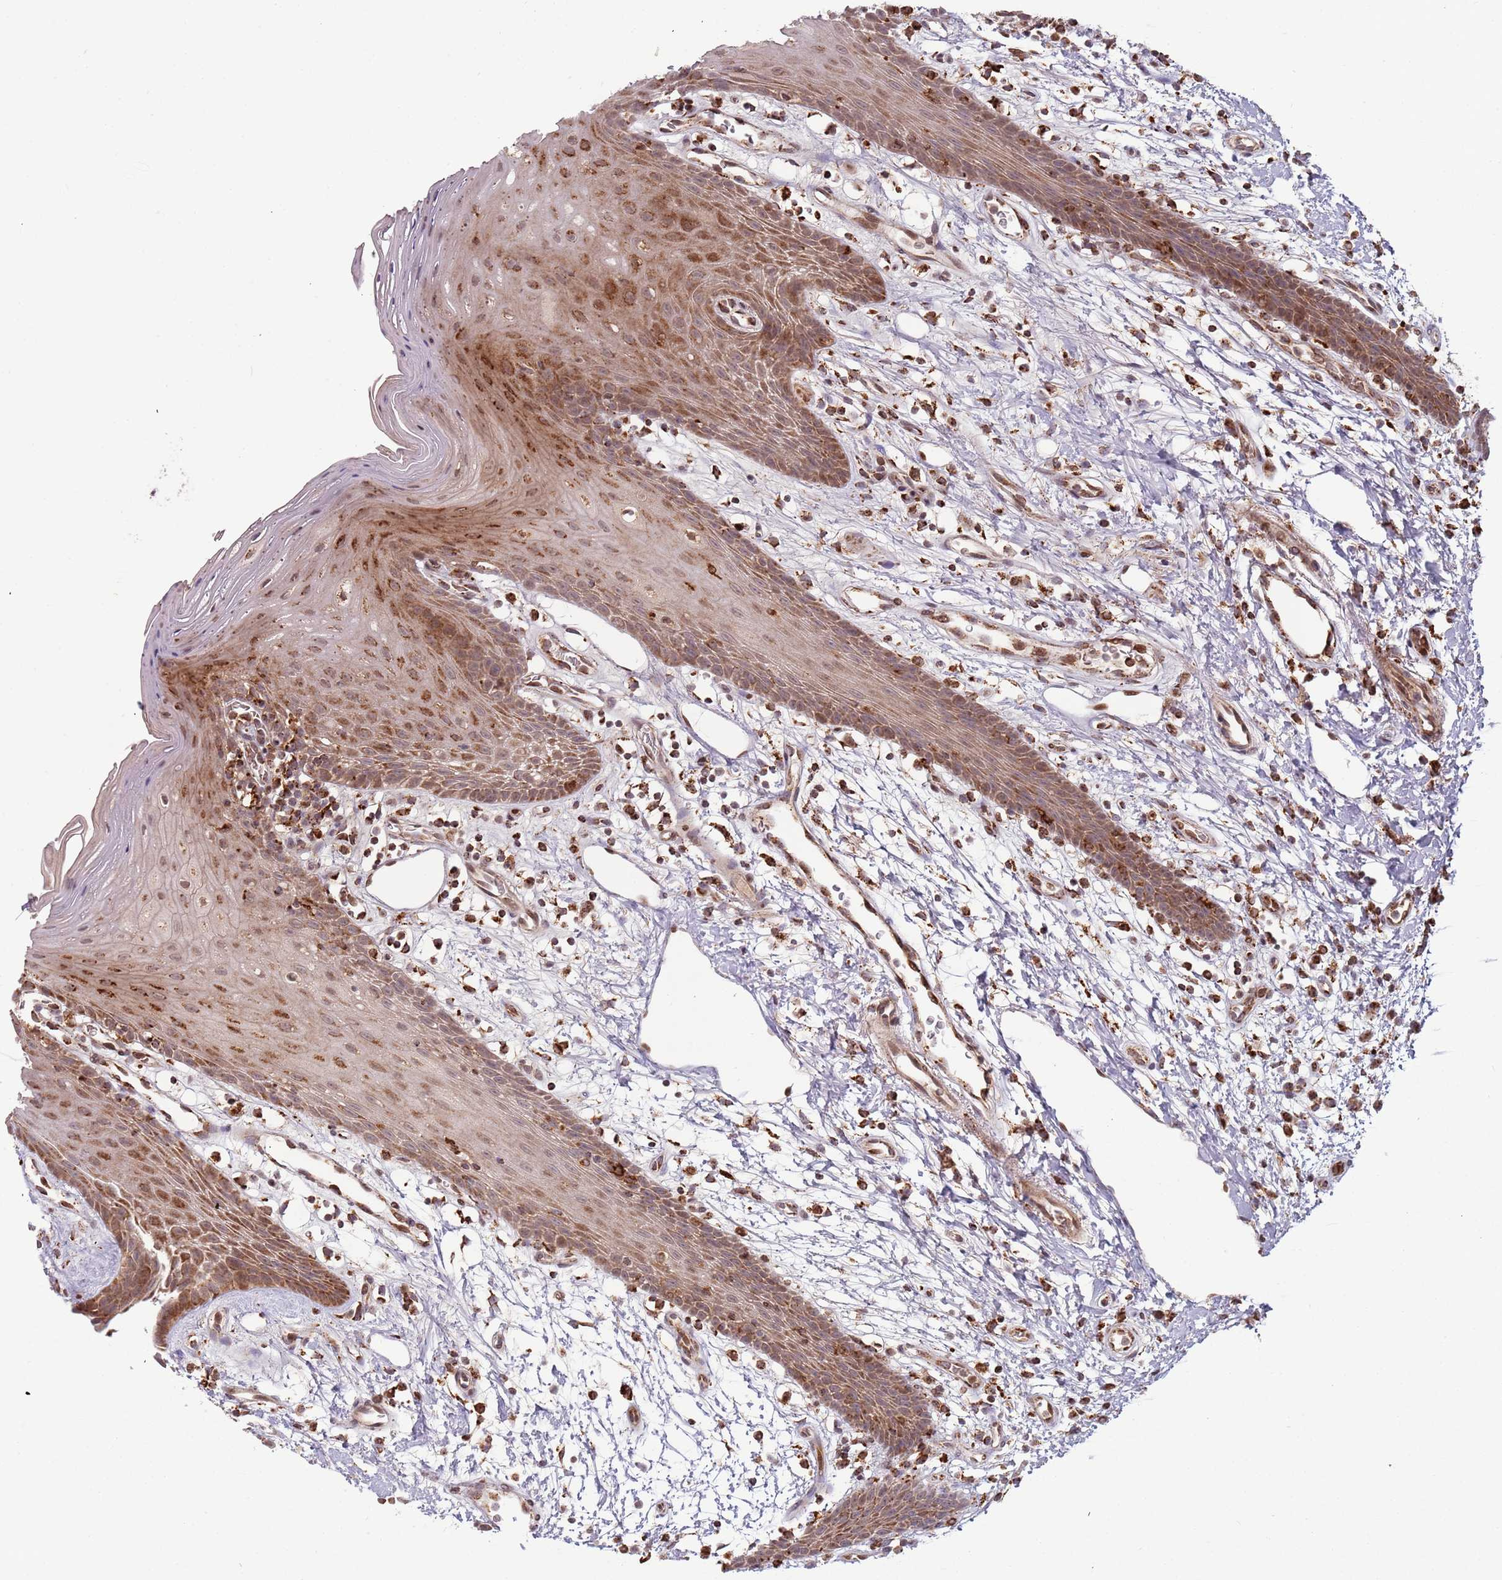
{"staining": {"intensity": "moderate", "quantity": ">75%", "location": "cytoplasmic/membranous,nuclear"}, "tissue": "oral mucosa", "cell_type": "Squamous epithelial cells", "image_type": "normal", "snomed": [{"axis": "morphology", "description": "Normal tissue, NOS"}, {"axis": "topography", "description": "Oral tissue"}, {"axis": "topography", "description": "Tounge, NOS"}], "caption": "Protein staining reveals moderate cytoplasmic/membranous,nuclear positivity in about >75% of squamous epithelial cells in unremarkable oral mucosa. (Stains: DAB in brown, nuclei in blue, Microscopy: brightfield microscopy at high magnification).", "gene": "ULK3", "patient": {"sex": "female", "age": 59}}